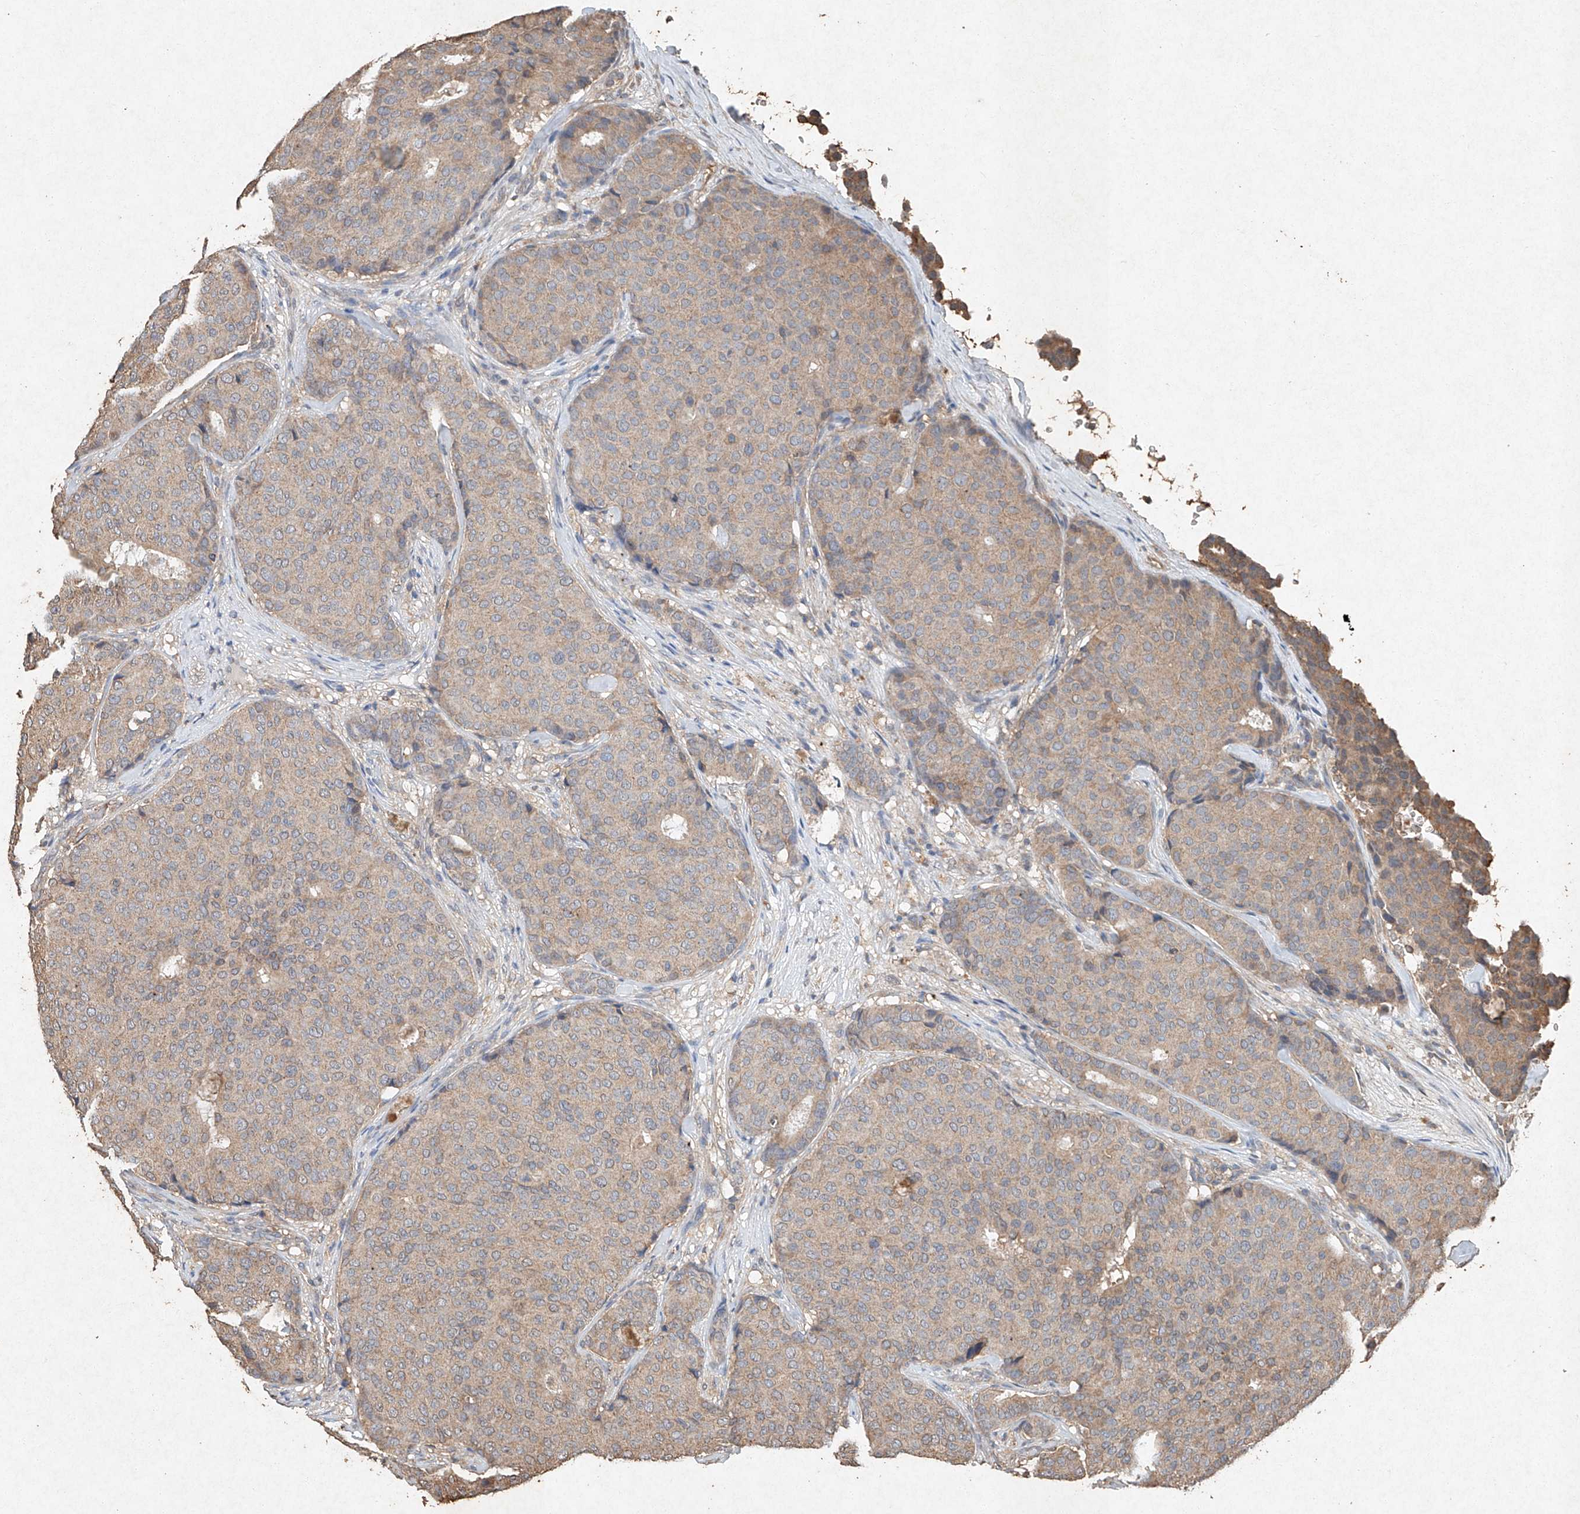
{"staining": {"intensity": "weak", "quantity": "25%-75%", "location": "cytoplasmic/membranous"}, "tissue": "breast cancer", "cell_type": "Tumor cells", "image_type": "cancer", "snomed": [{"axis": "morphology", "description": "Duct carcinoma"}, {"axis": "topography", "description": "Breast"}], "caption": "A histopathology image showing weak cytoplasmic/membranous positivity in about 25%-75% of tumor cells in invasive ductal carcinoma (breast), as visualized by brown immunohistochemical staining.", "gene": "STK3", "patient": {"sex": "female", "age": 75}}